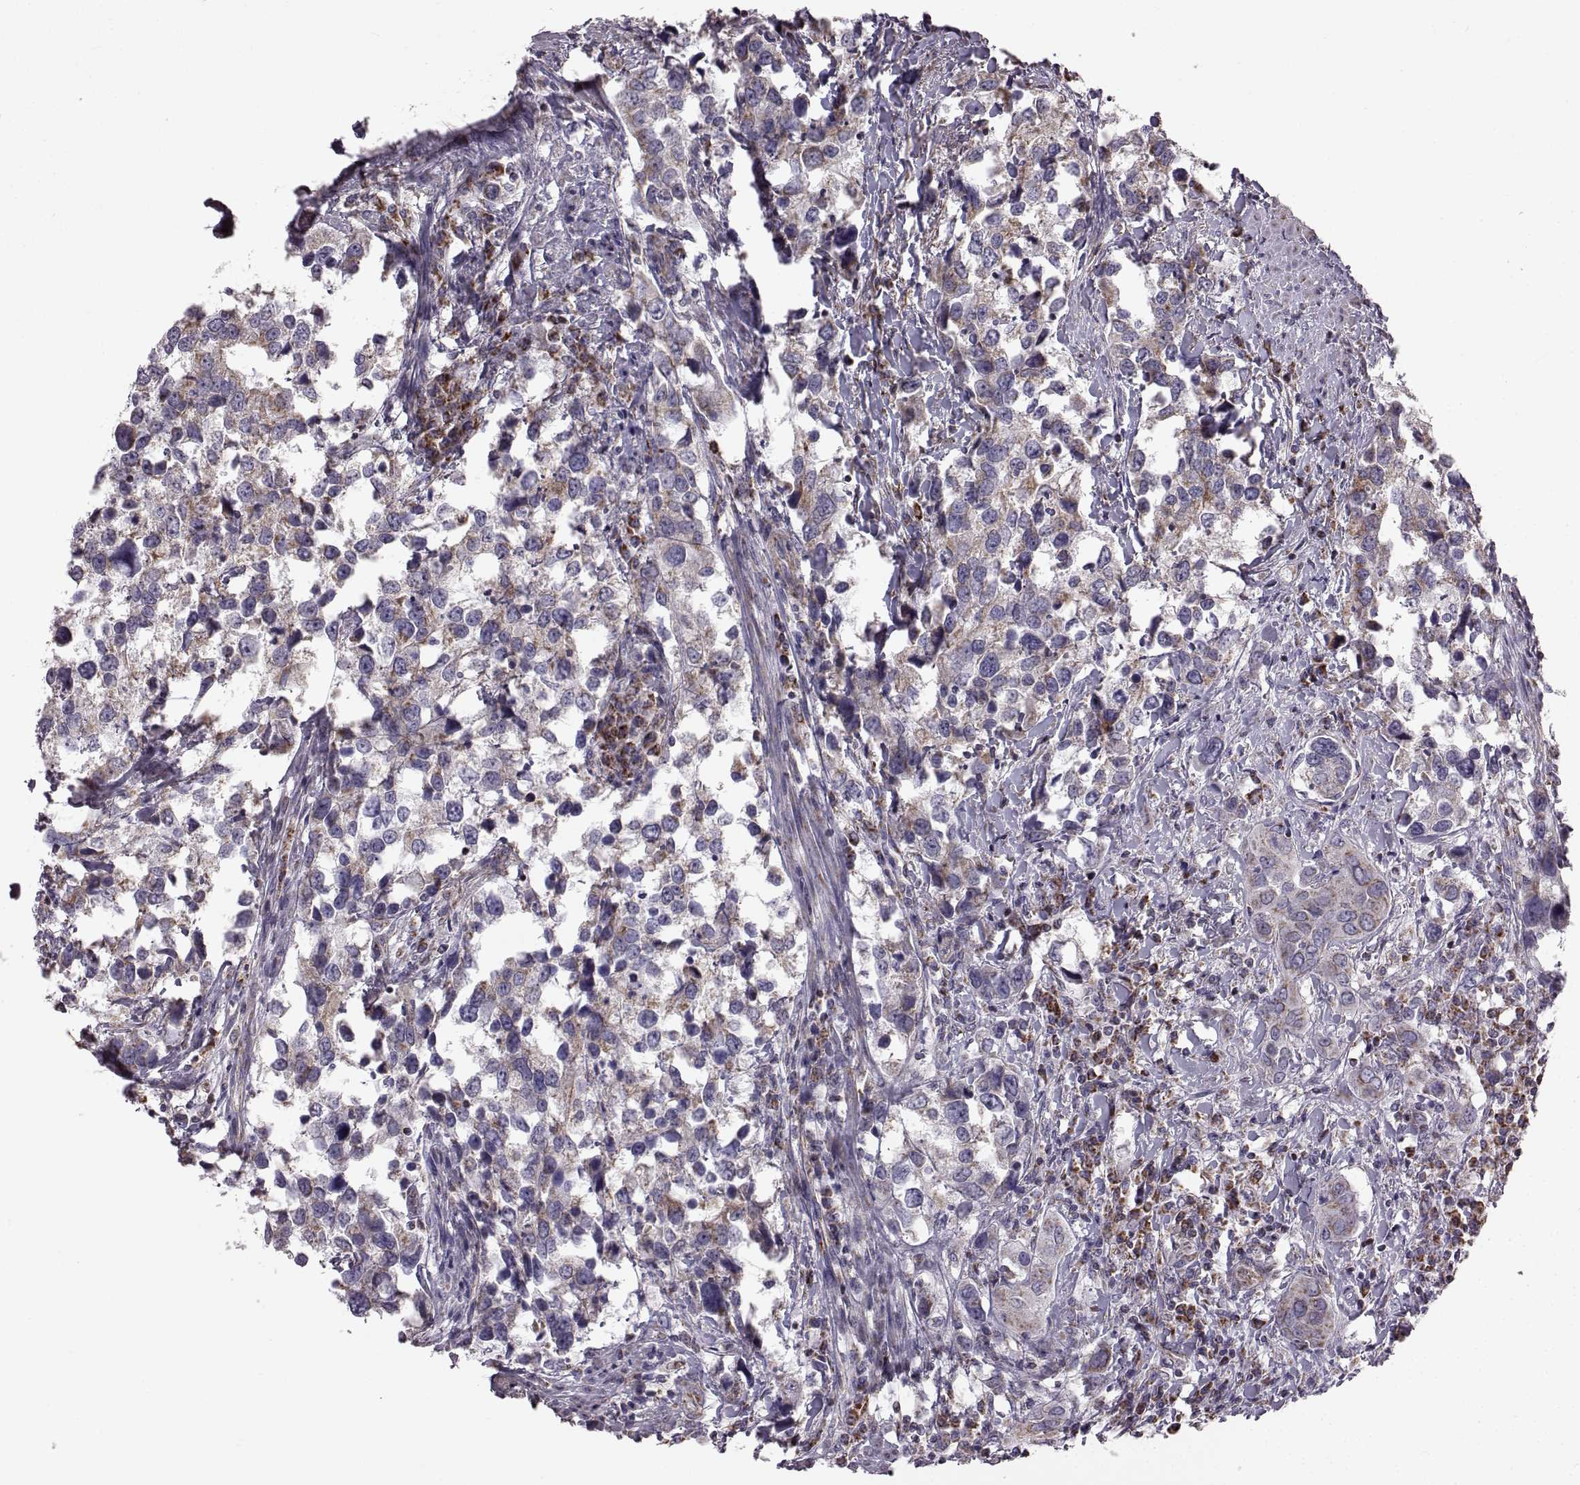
{"staining": {"intensity": "weak", "quantity": "25%-75%", "location": "cytoplasmic/membranous"}, "tissue": "urothelial cancer", "cell_type": "Tumor cells", "image_type": "cancer", "snomed": [{"axis": "morphology", "description": "Urothelial carcinoma, NOS"}, {"axis": "morphology", "description": "Urothelial carcinoma, High grade"}, {"axis": "topography", "description": "Urinary bladder"}], "caption": "Immunohistochemical staining of high-grade urothelial carcinoma reveals low levels of weak cytoplasmic/membranous protein expression in approximately 25%-75% of tumor cells.", "gene": "FAM8A1", "patient": {"sex": "male", "age": 63}}